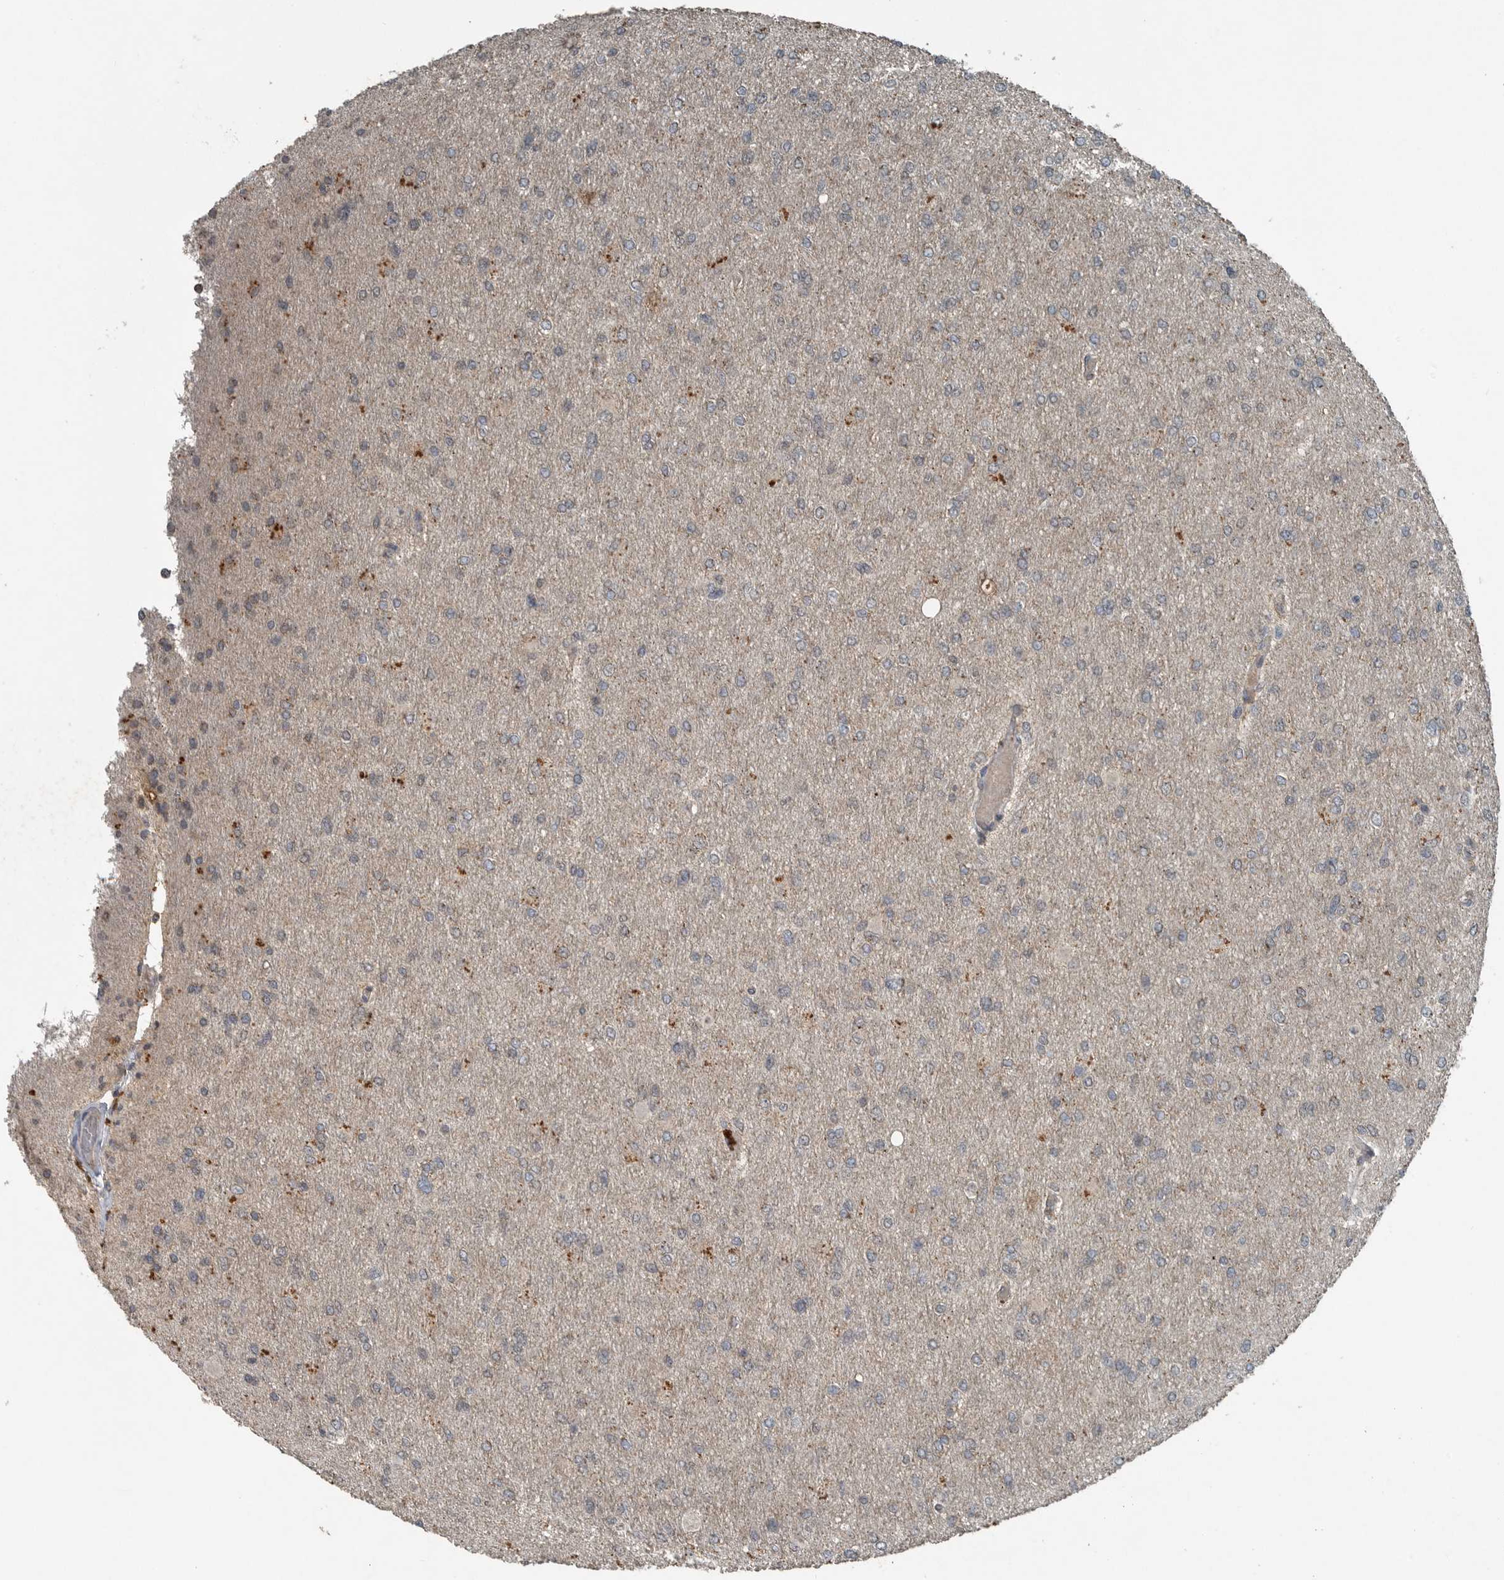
{"staining": {"intensity": "negative", "quantity": "none", "location": "none"}, "tissue": "glioma", "cell_type": "Tumor cells", "image_type": "cancer", "snomed": [{"axis": "morphology", "description": "Glioma, malignant, High grade"}, {"axis": "topography", "description": "Cerebral cortex"}], "caption": "This is a micrograph of immunohistochemistry (IHC) staining of glioma, which shows no staining in tumor cells.", "gene": "IL6ST", "patient": {"sex": "female", "age": 36}}